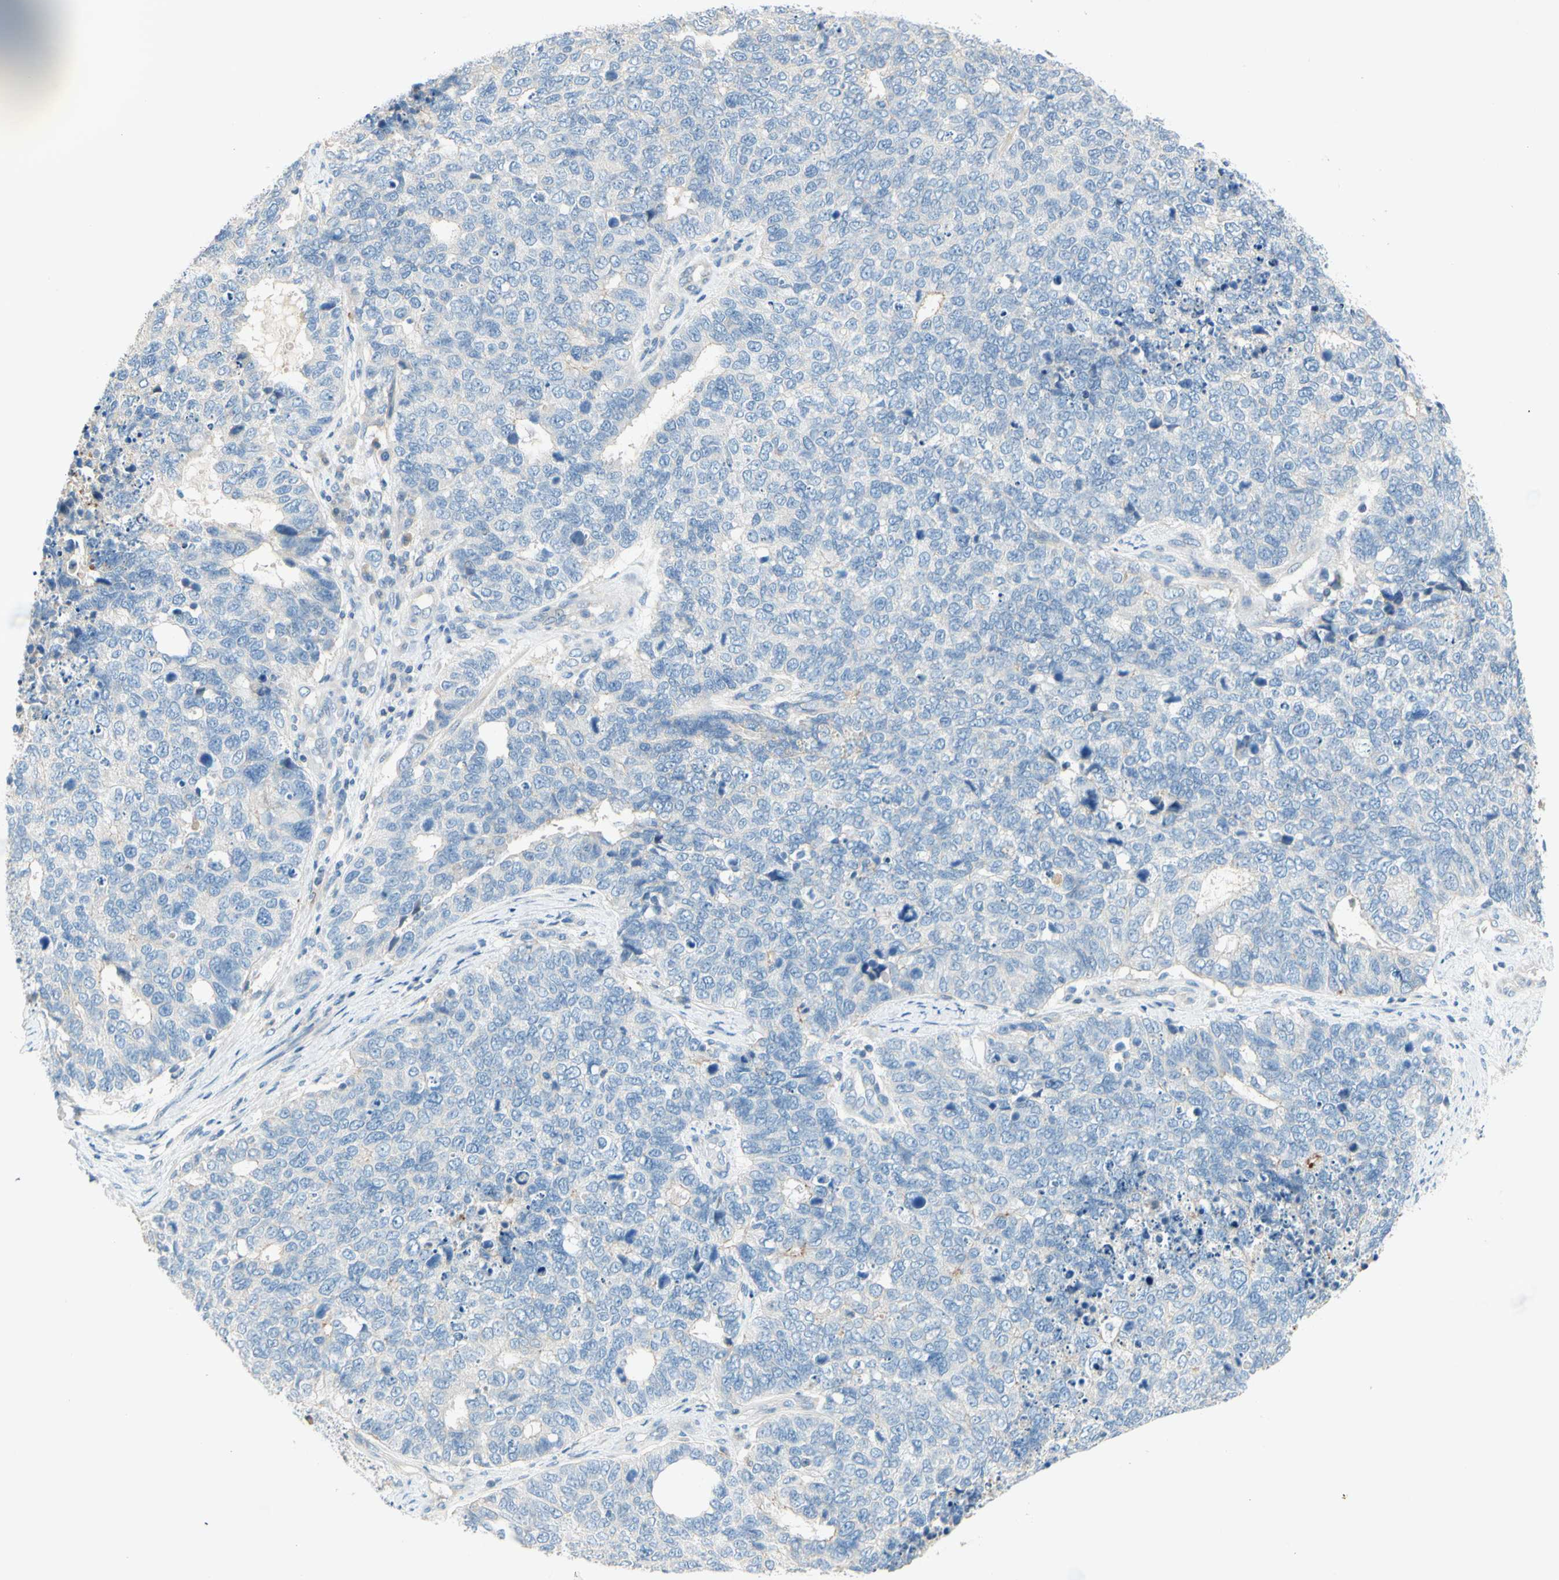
{"staining": {"intensity": "negative", "quantity": "none", "location": "none"}, "tissue": "cervical cancer", "cell_type": "Tumor cells", "image_type": "cancer", "snomed": [{"axis": "morphology", "description": "Squamous cell carcinoma, NOS"}, {"axis": "topography", "description": "Cervix"}], "caption": "Cervical squamous cell carcinoma stained for a protein using immunohistochemistry shows no staining tumor cells.", "gene": "CCM2L", "patient": {"sex": "female", "age": 63}}